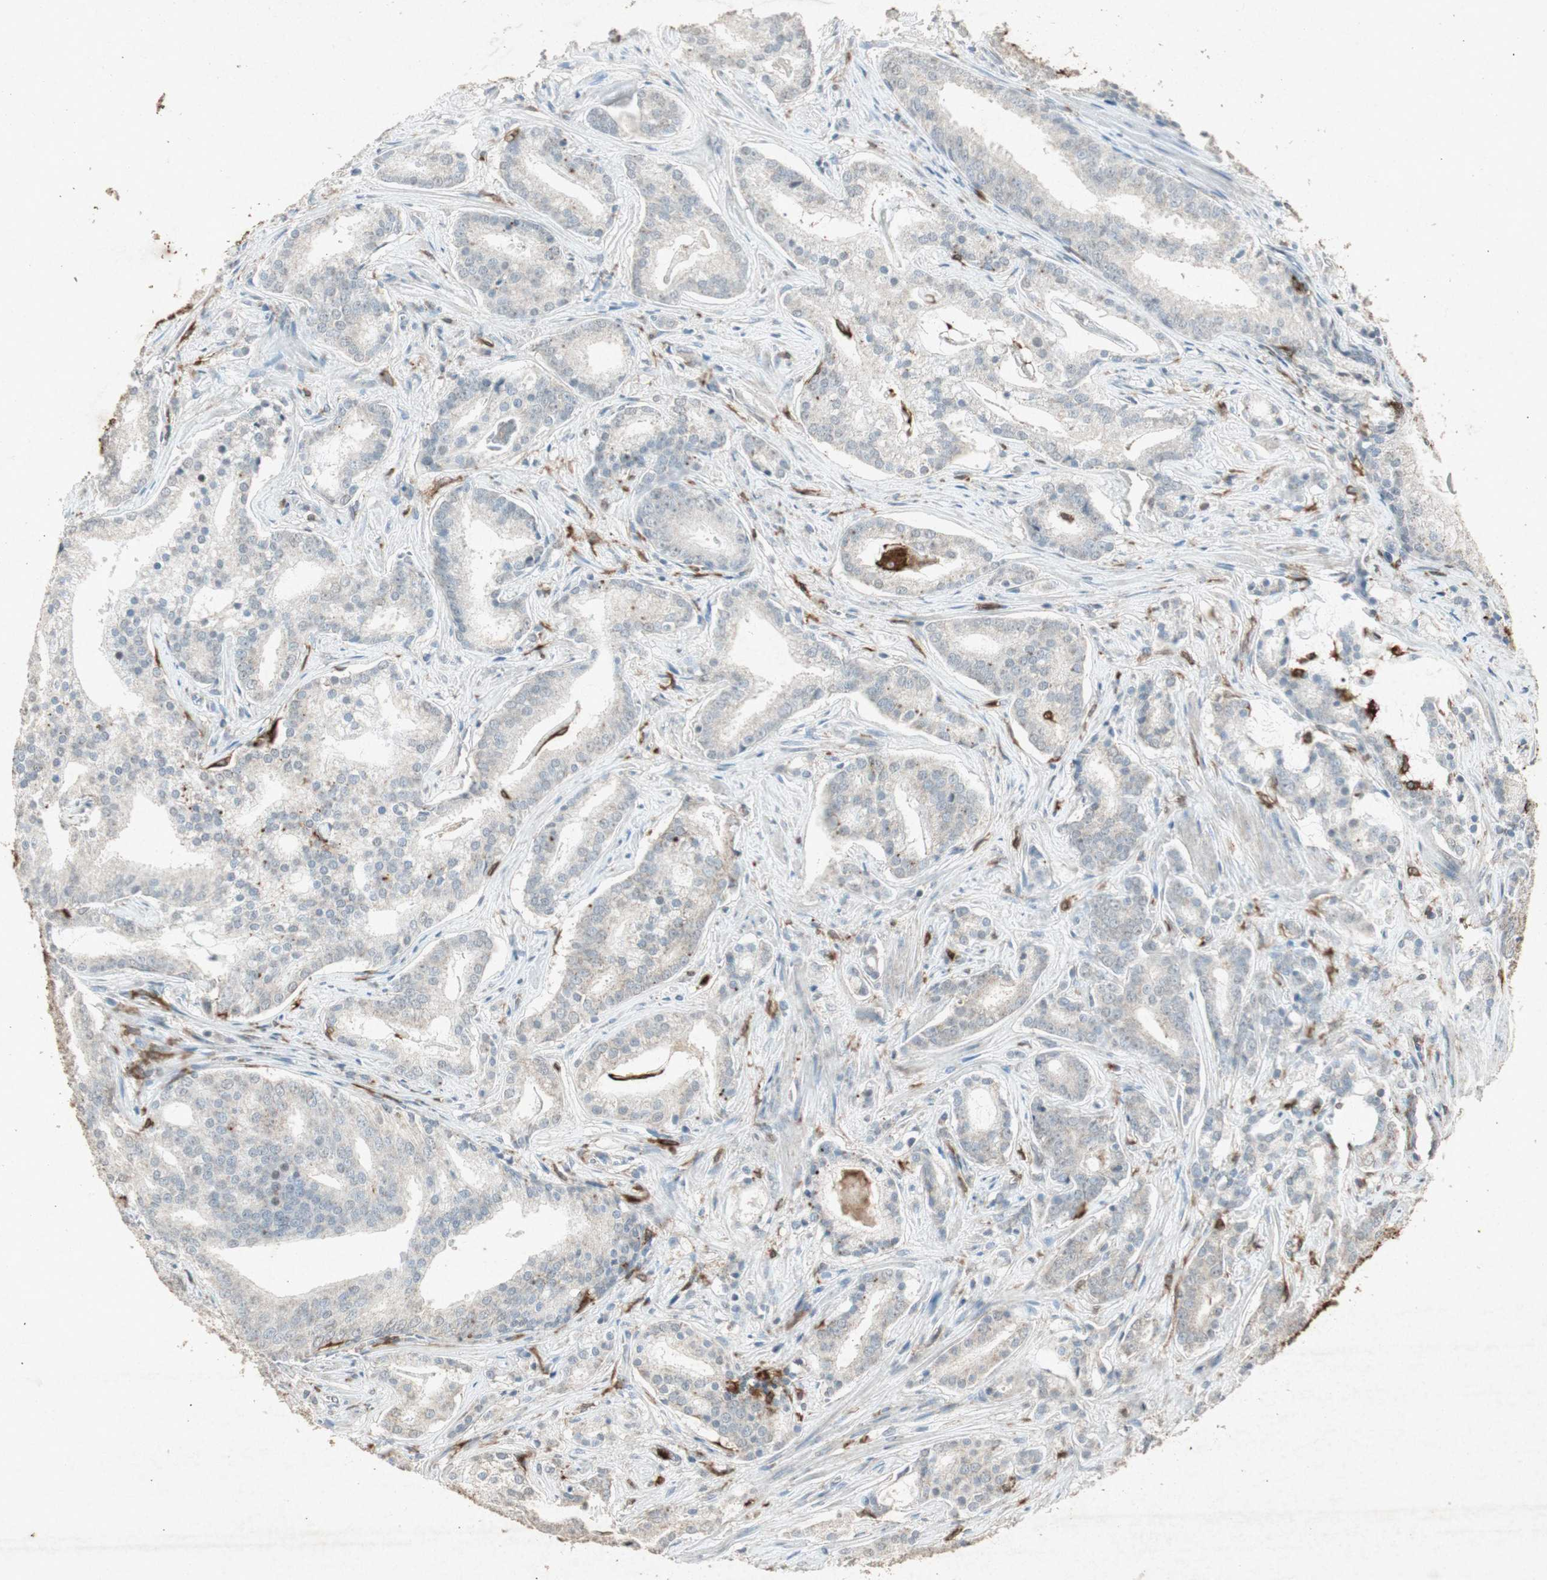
{"staining": {"intensity": "negative", "quantity": "none", "location": "none"}, "tissue": "prostate cancer", "cell_type": "Tumor cells", "image_type": "cancer", "snomed": [{"axis": "morphology", "description": "Adenocarcinoma, Low grade"}, {"axis": "topography", "description": "Prostate"}], "caption": "Immunohistochemistry micrograph of human prostate cancer (low-grade adenocarcinoma) stained for a protein (brown), which shows no staining in tumor cells.", "gene": "TYROBP", "patient": {"sex": "male", "age": 58}}